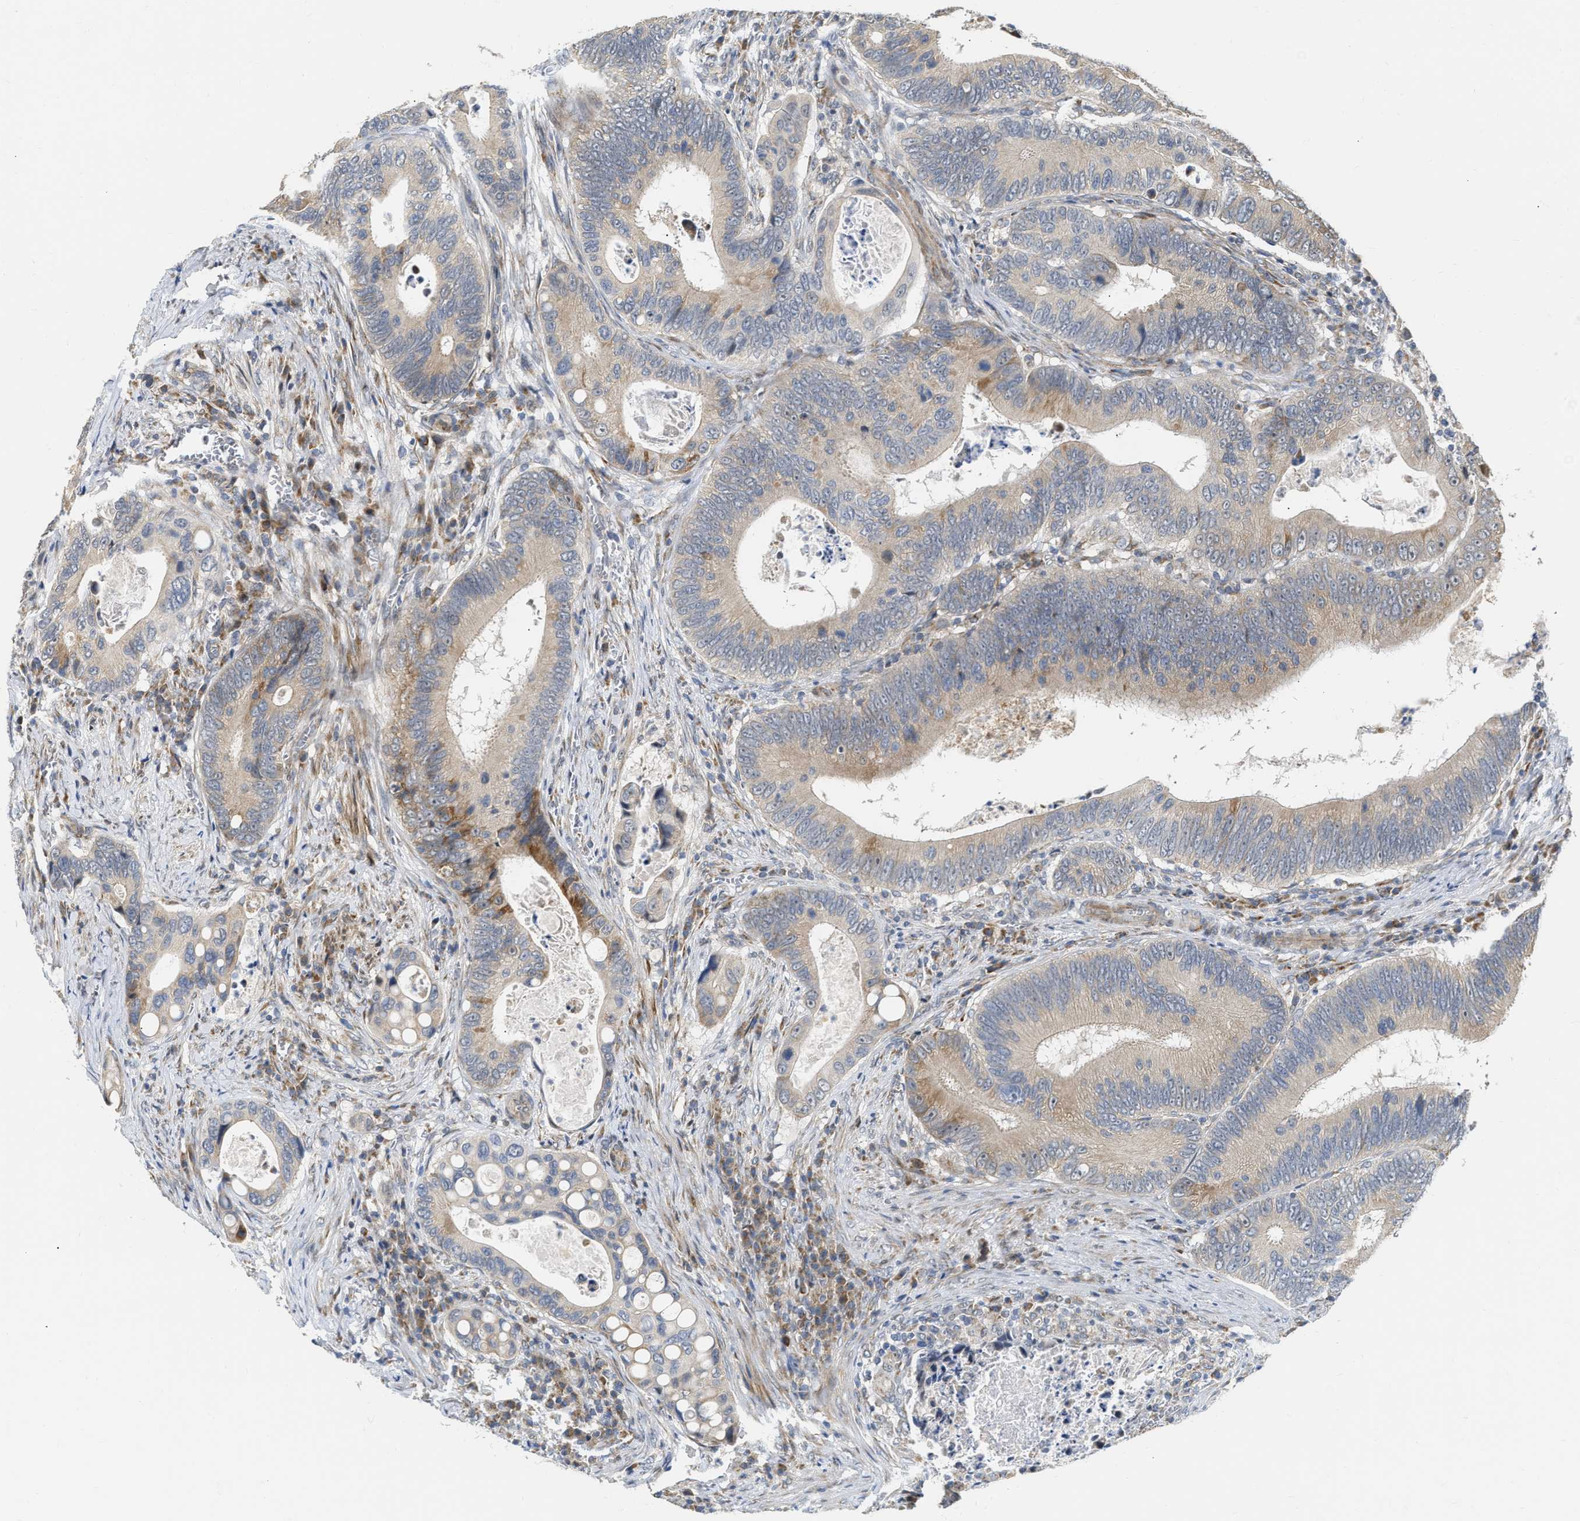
{"staining": {"intensity": "moderate", "quantity": "<25%", "location": "cytoplasmic/membranous"}, "tissue": "colorectal cancer", "cell_type": "Tumor cells", "image_type": "cancer", "snomed": [{"axis": "morphology", "description": "Inflammation, NOS"}, {"axis": "morphology", "description": "Adenocarcinoma, NOS"}, {"axis": "topography", "description": "Colon"}], "caption": "A histopathology image showing moderate cytoplasmic/membranous staining in approximately <25% of tumor cells in colorectal adenocarcinoma, as visualized by brown immunohistochemical staining.", "gene": "DEPTOR", "patient": {"sex": "male", "age": 72}}